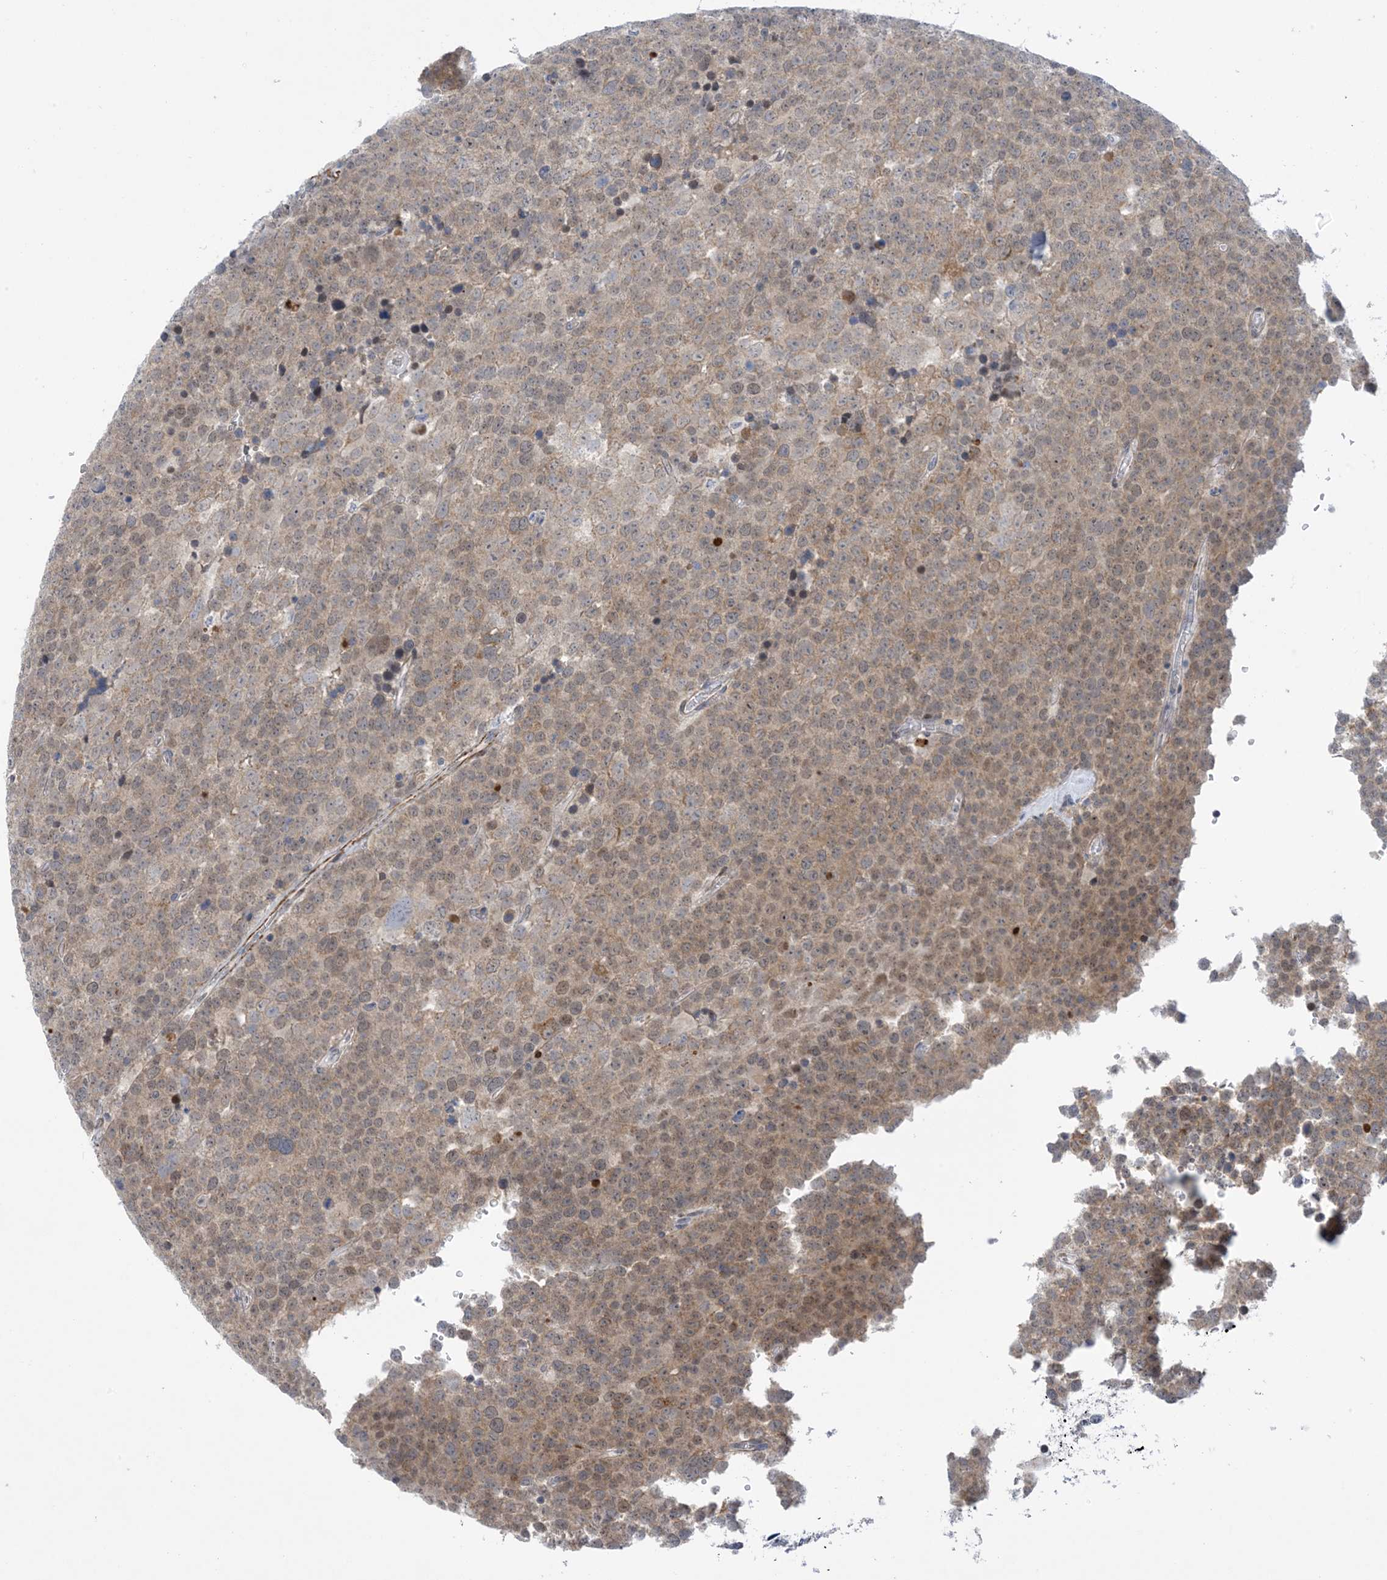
{"staining": {"intensity": "weak", "quantity": "25%-75%", "location": "cytoplasmic/membranous,nuclear"}, "tissue": "testis cancer", "cell_type": "Tumor cells", "image_type": "cancer", "snomed": [{"axis": "morphology", "description": "Seminoma, NOS"}, {"axis": "topography", "description": "Testis"}], "caption": "Testis seminoma stained with a protein marker shows weak staining in tumor cells.", "gene": "ZNF8", "patient": {"sex": "male", "age": 71}}